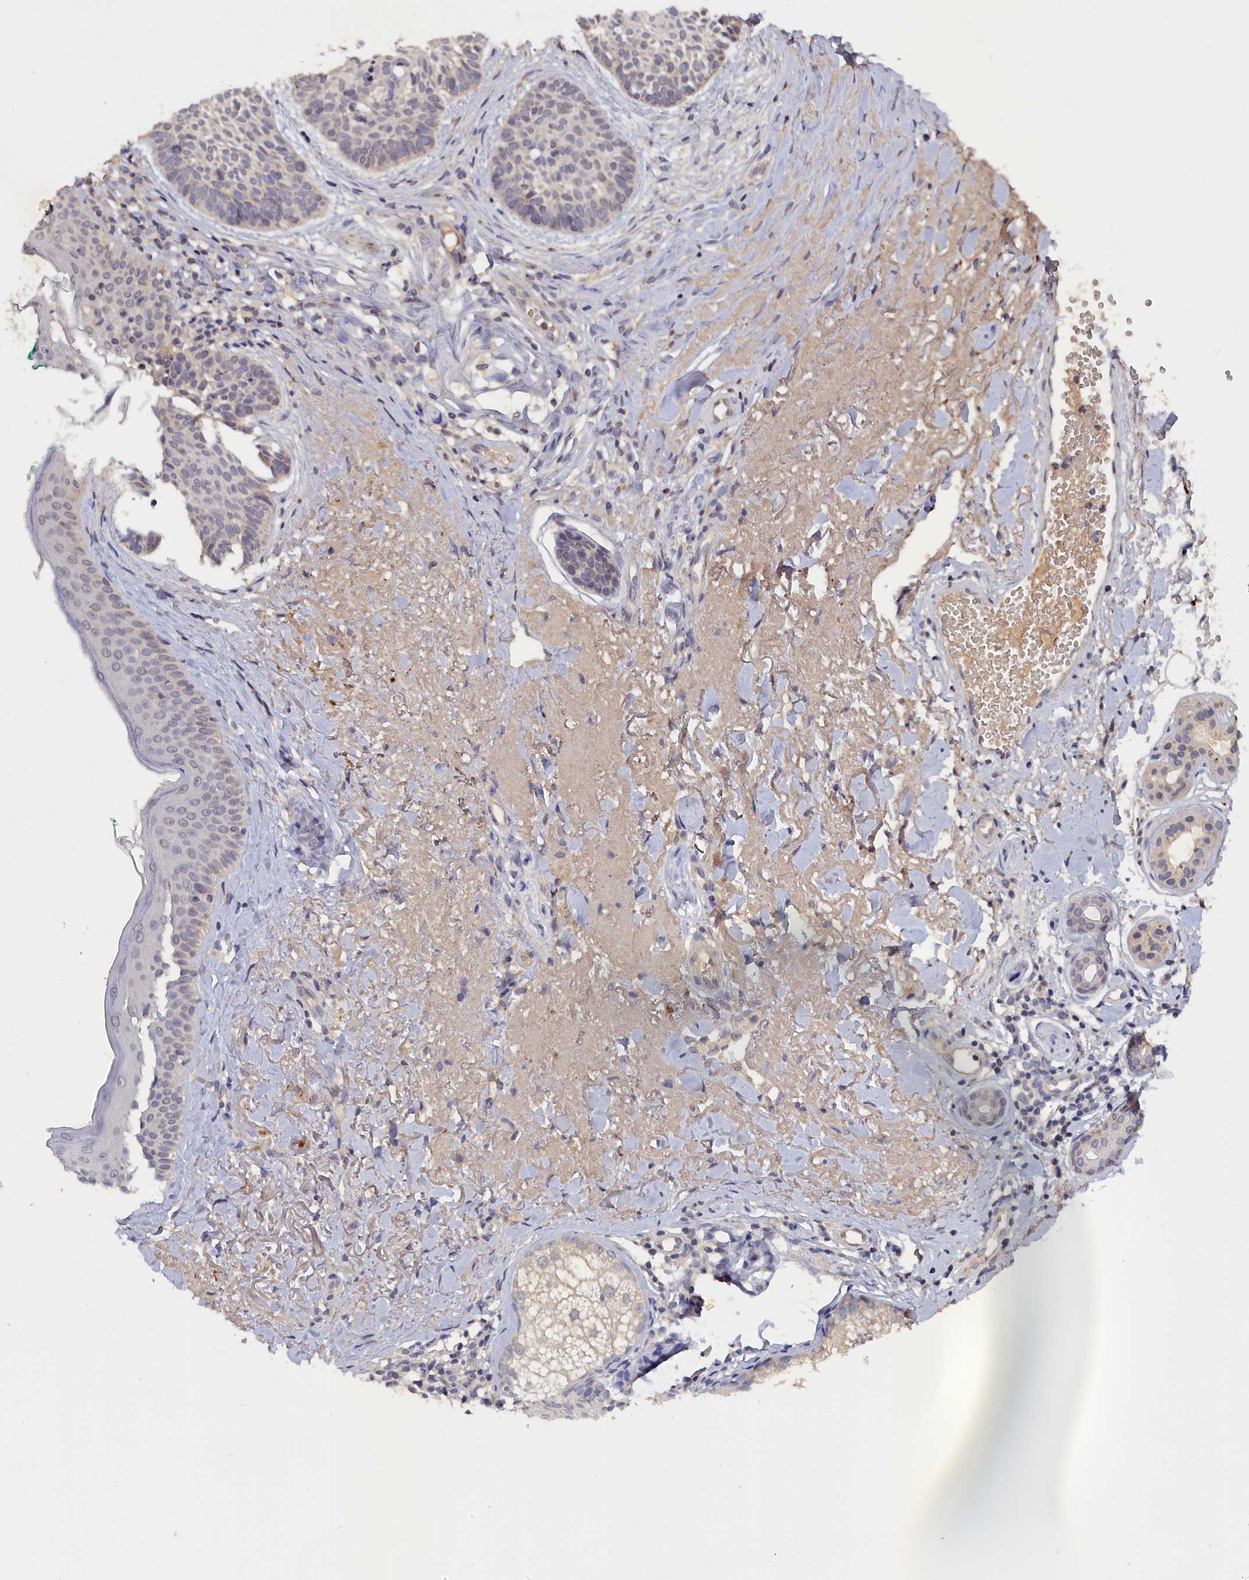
{"staining": {"intensity": "negative", "quantity": "none", "location": "none"}, "tissue": "skin cancer", "cell_type": "Tumor cells", "image_type": "cancer", "snomed": [{"axis": "morphology", "description": "Basal cell carcinoma"}, {"axis": "topography", "description": "Skin"}], "caption": "Tumor cells show no significant protein positivity in skin basal cell carcinoma.", "gene": "CELF5", "patient": {"sex": "male", "age": 71}}